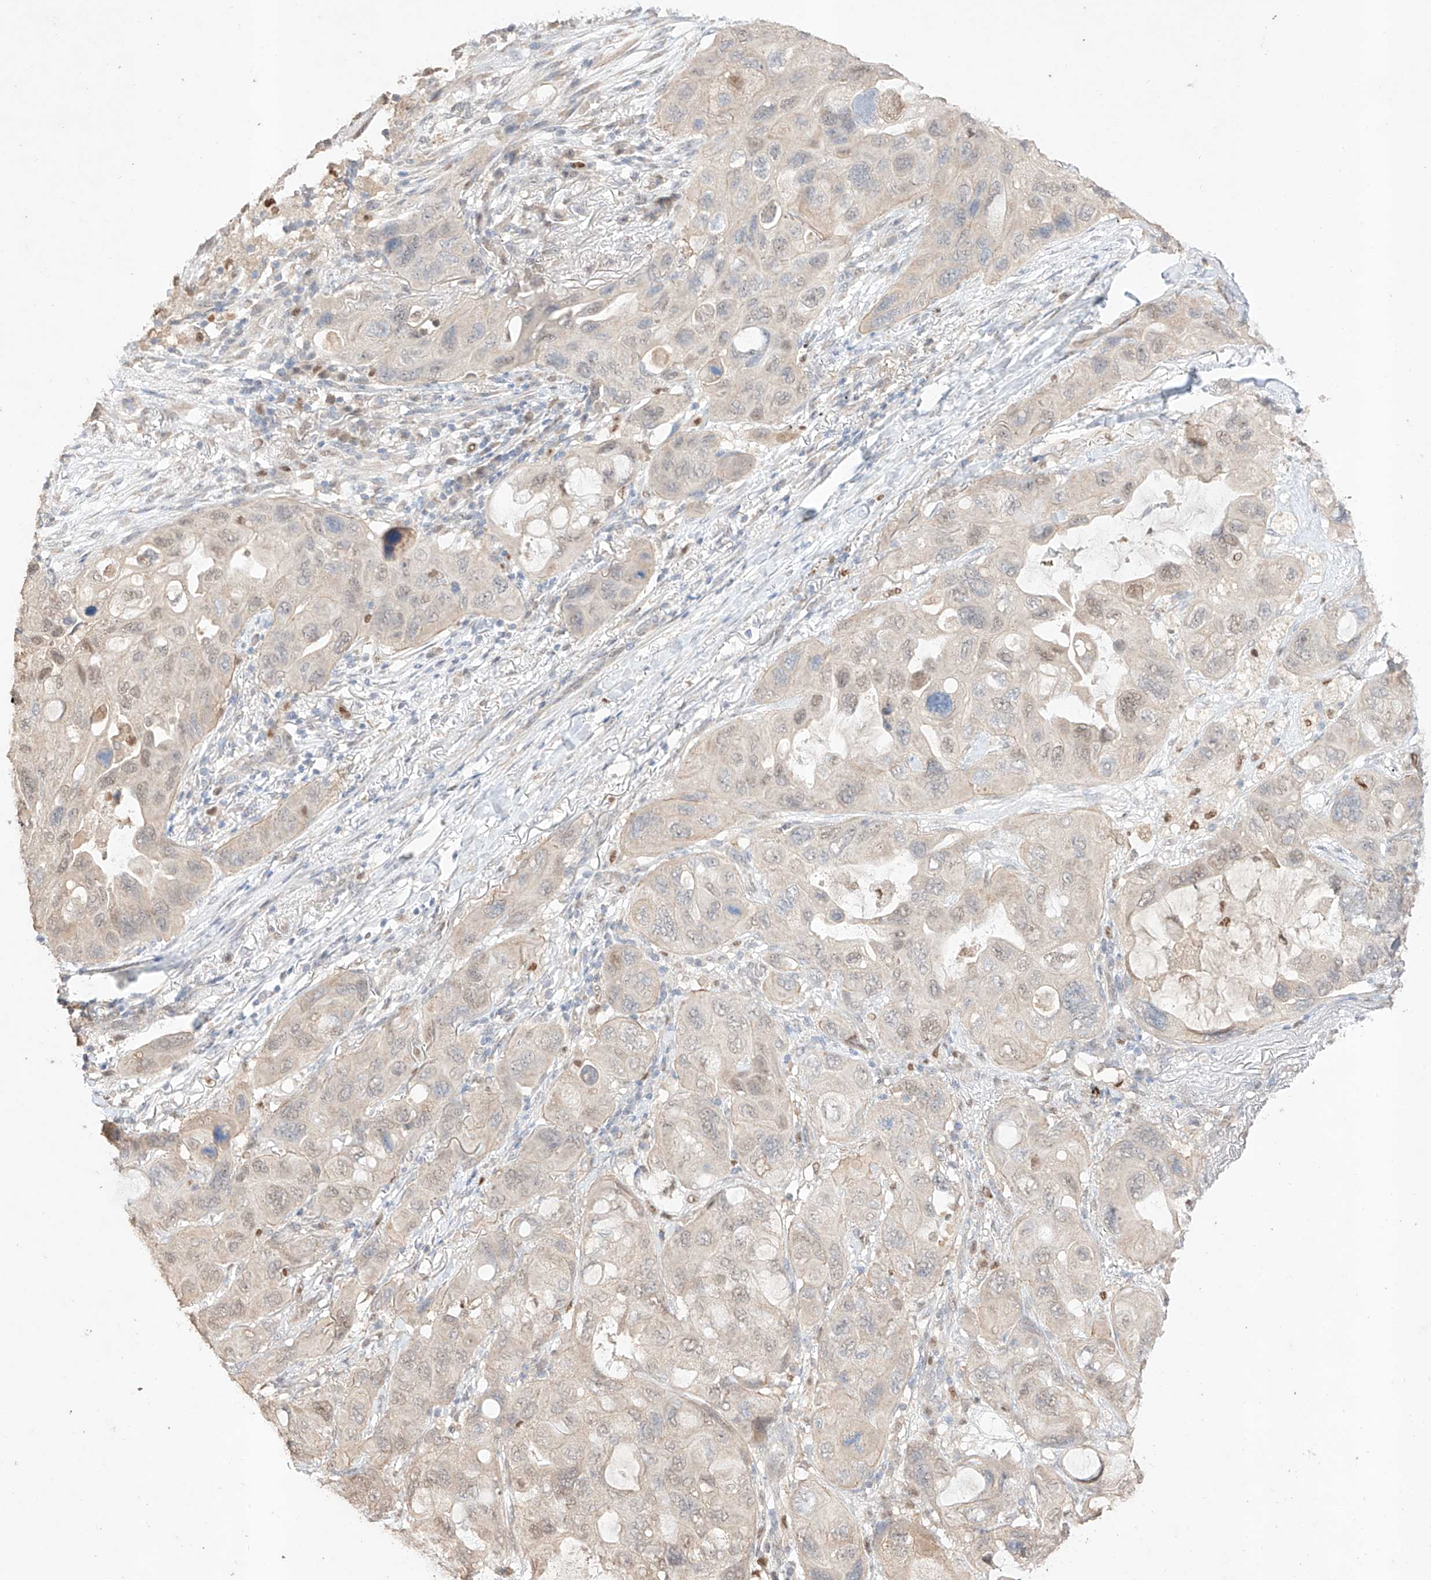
{"staining": {"intensity": "weak", "quantity": "<25%", "location": "nuclear"}, "tissue": "lung cancer", "cell_type": "Tumor cells", "image_type": "cancer", "snomed": [{"axis": "morphology", "description": "Squamous cell carcinoma, NOS"}, {"axis": "topography", "description": "Lung"}], "caption": "High magnification brightfield microscopy of squamous cell carcinoma (lung) stained with DAB (3,3'-diaminobenzidine) (brown) and counterstained with hematoxylin (blue): tumor cells show no significant staining.", "gene": "APIP", "patient": {"sex": "female", "age": 73}}